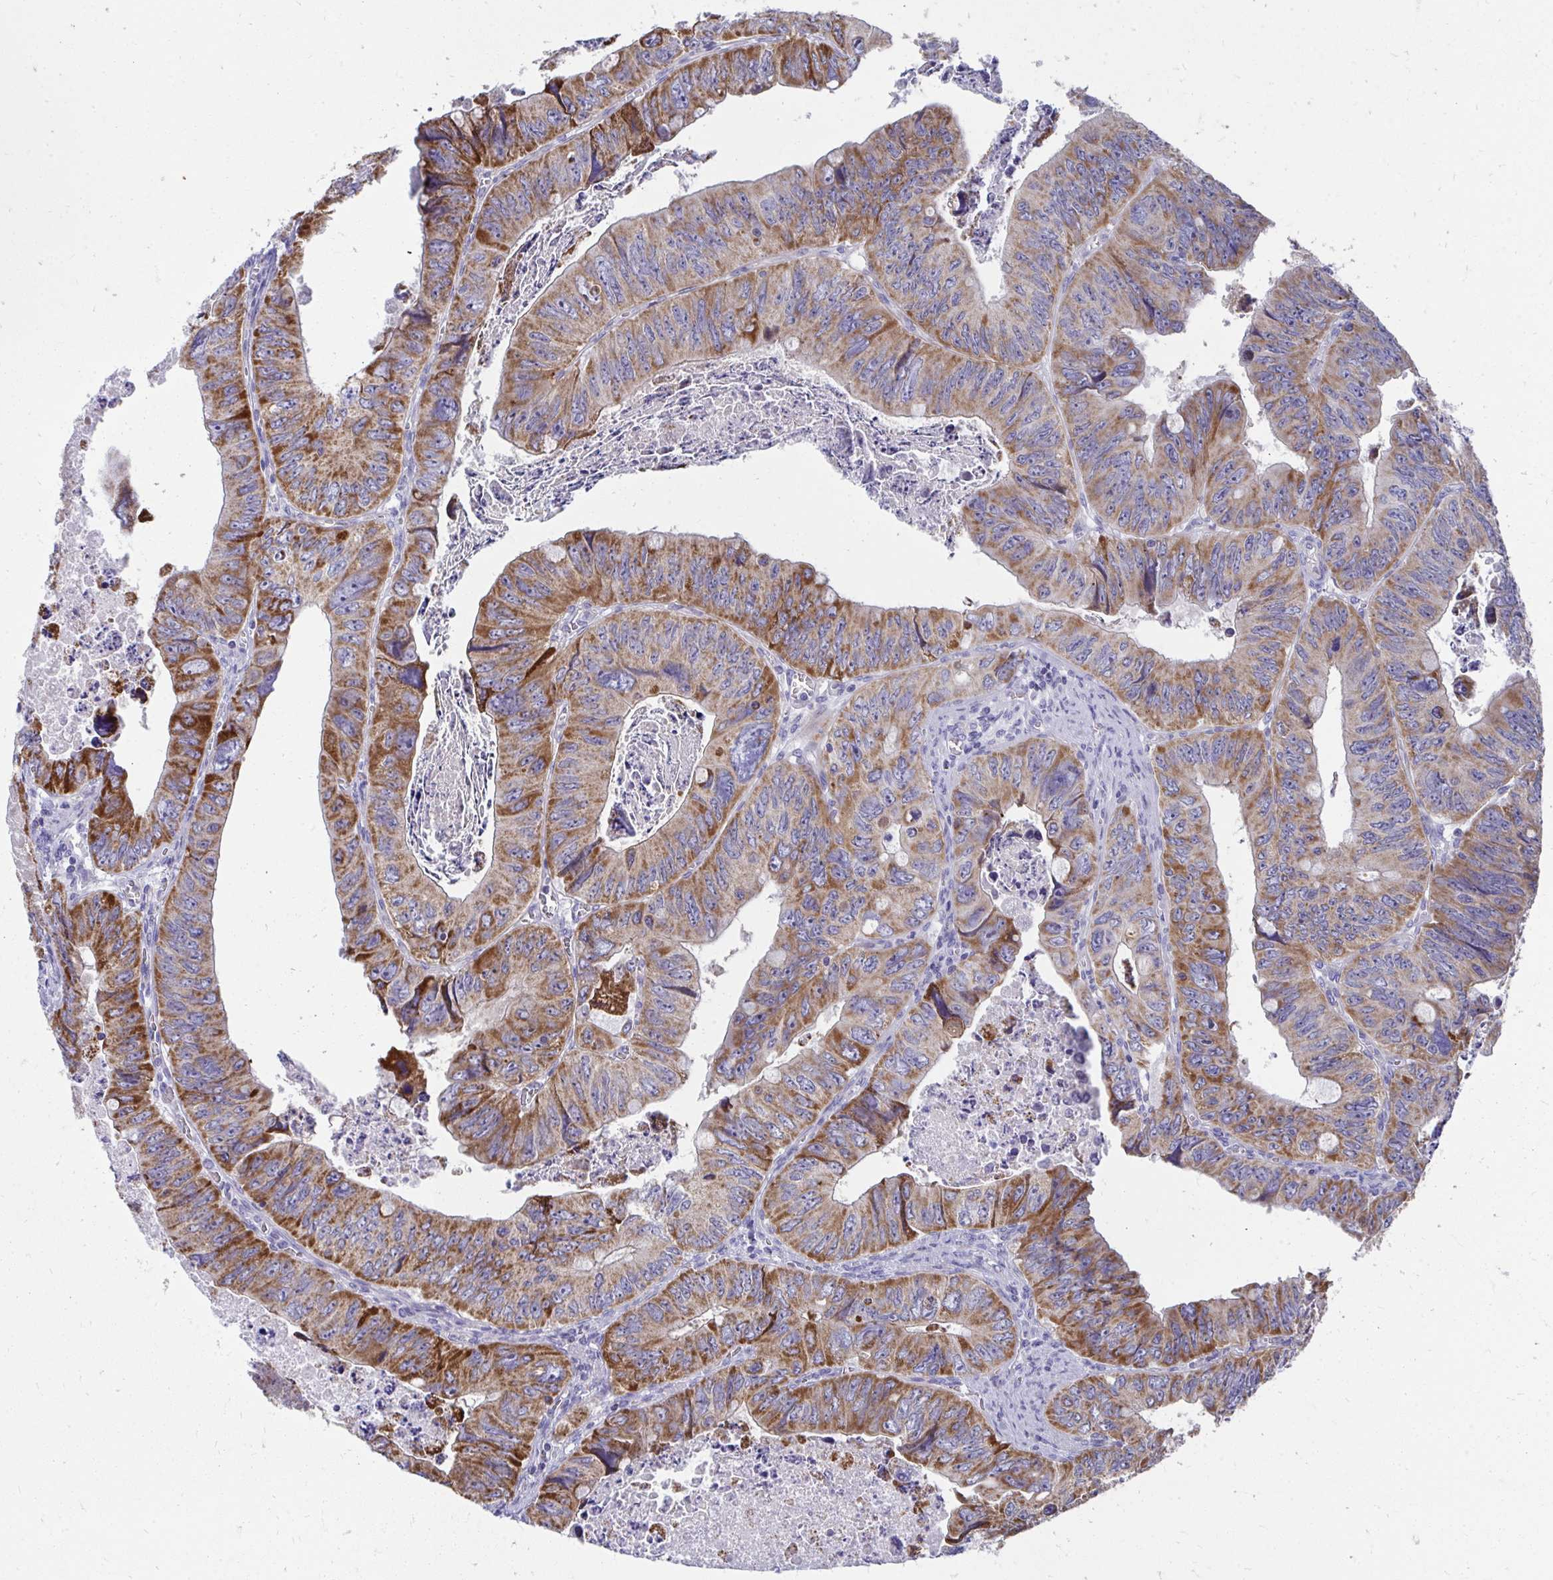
{"staining": {"intensity": "strong", "quantity": ">75%", "location": "cytoplasmic/membranous"}, "tissue": "colorectal cancer", "cell_type": "Tumor cells", "image_type": "cancer", "snomed": [{"axis": "morphology", "description": "Adenocarcinoma, NOS"}, {"axis": "topography", "description": "Colon"}], "caption": "Immunohistochemistry (DAB) staining of human colorectal cancer (adenocarcinoma) shows strong cytoplasmic/membranous protein staining in approximately >75% of tumor cells. The staining is performed using DAB (3,3'-diaminobenzidine) brown chromogen to label protein expression. The nuclei are counter-stained blue using hematoxylin.", "gene": "IL37", "patient": {"sex": "female", "age": 84}}